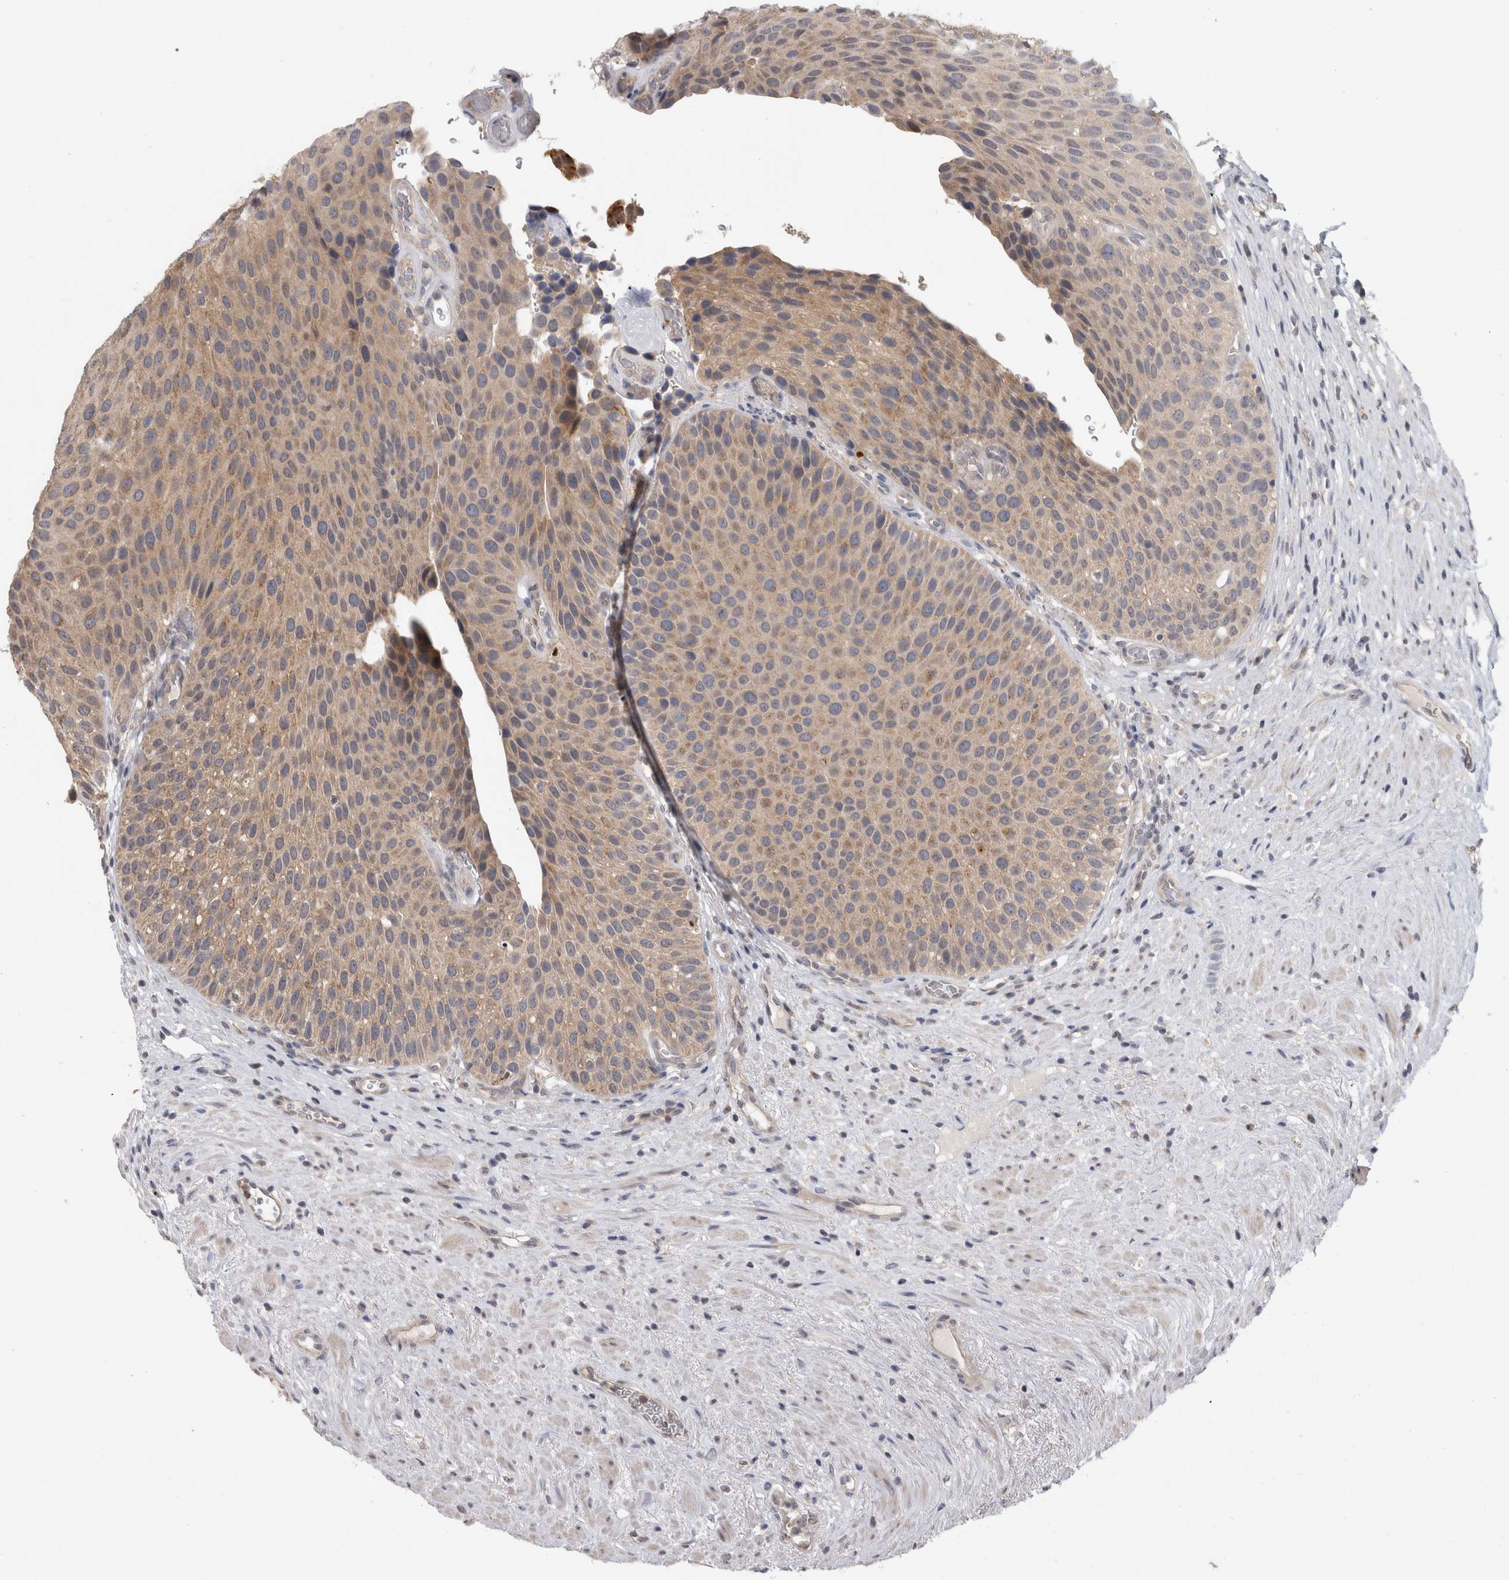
{"staining": {"intensity": "weak", "quantity": ">75%", "location": "cytoplasmic/membranous"}, "tissue": "urothelial cancer", "cell_type": "Tumor cells", "image_type": "cancer", "snomed": [{"axis": "morphology", "description": "Normal tissue, NOS"}, {"axis": "morphology", "description": "Urothelial carcinoma, Low grade"}, {"axis": "topography", "description": "Urinary bladder"}, {"axis": "topography", "description": "Prostate"}], "caption": "Protein expression by IHC displays weak cytoplasmic/membranous staining in approximately >75% of tumor cells in low-grade urothelial carcinoma.", "gene": "PIGP", "patient": {"sex": "male", "age": 60}}